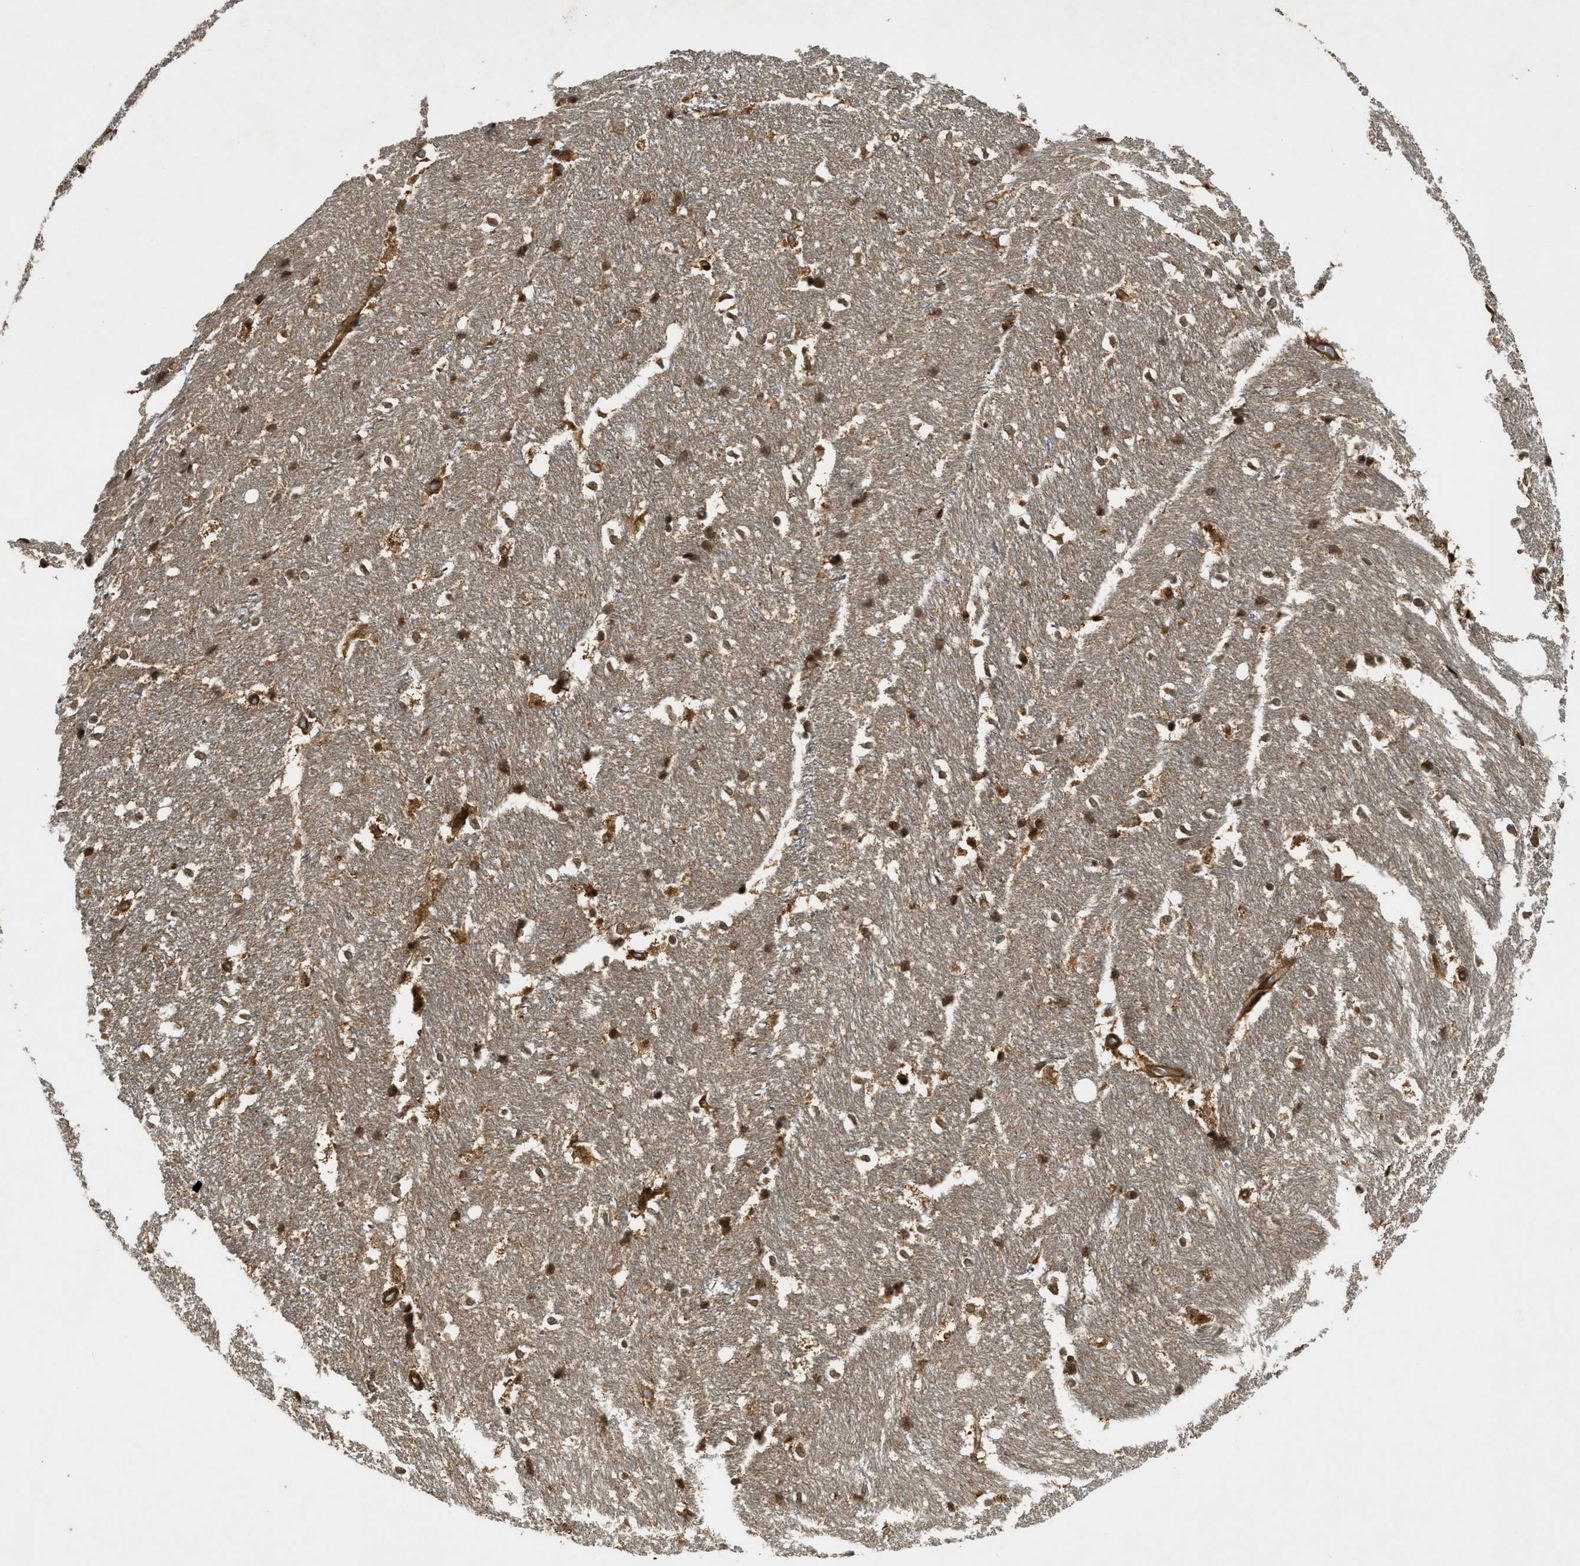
{"staining": {"intensity": "moderate", "quantity": "25%-75%", "location": "cytoplasmic/membranous,nuclear"}, "tissue": "hippocampus", "cell_type": "Glial cells", "image_type": "normal", "snomed": [{"axis": "morphology", "description": "Normal tissue, NOS"}, {"axis": "topography", "description": "Hippocampus"}], "caption": "Immunohistochemical staining of unremarkable human hippocampus demonstrates medium levels of moderate cytoplasmic/membranous,nuclear expression in about 25%-75% of glial cells.", "gene": "EIF2AK3", "patient": {"sex": "female", "age": 19}}